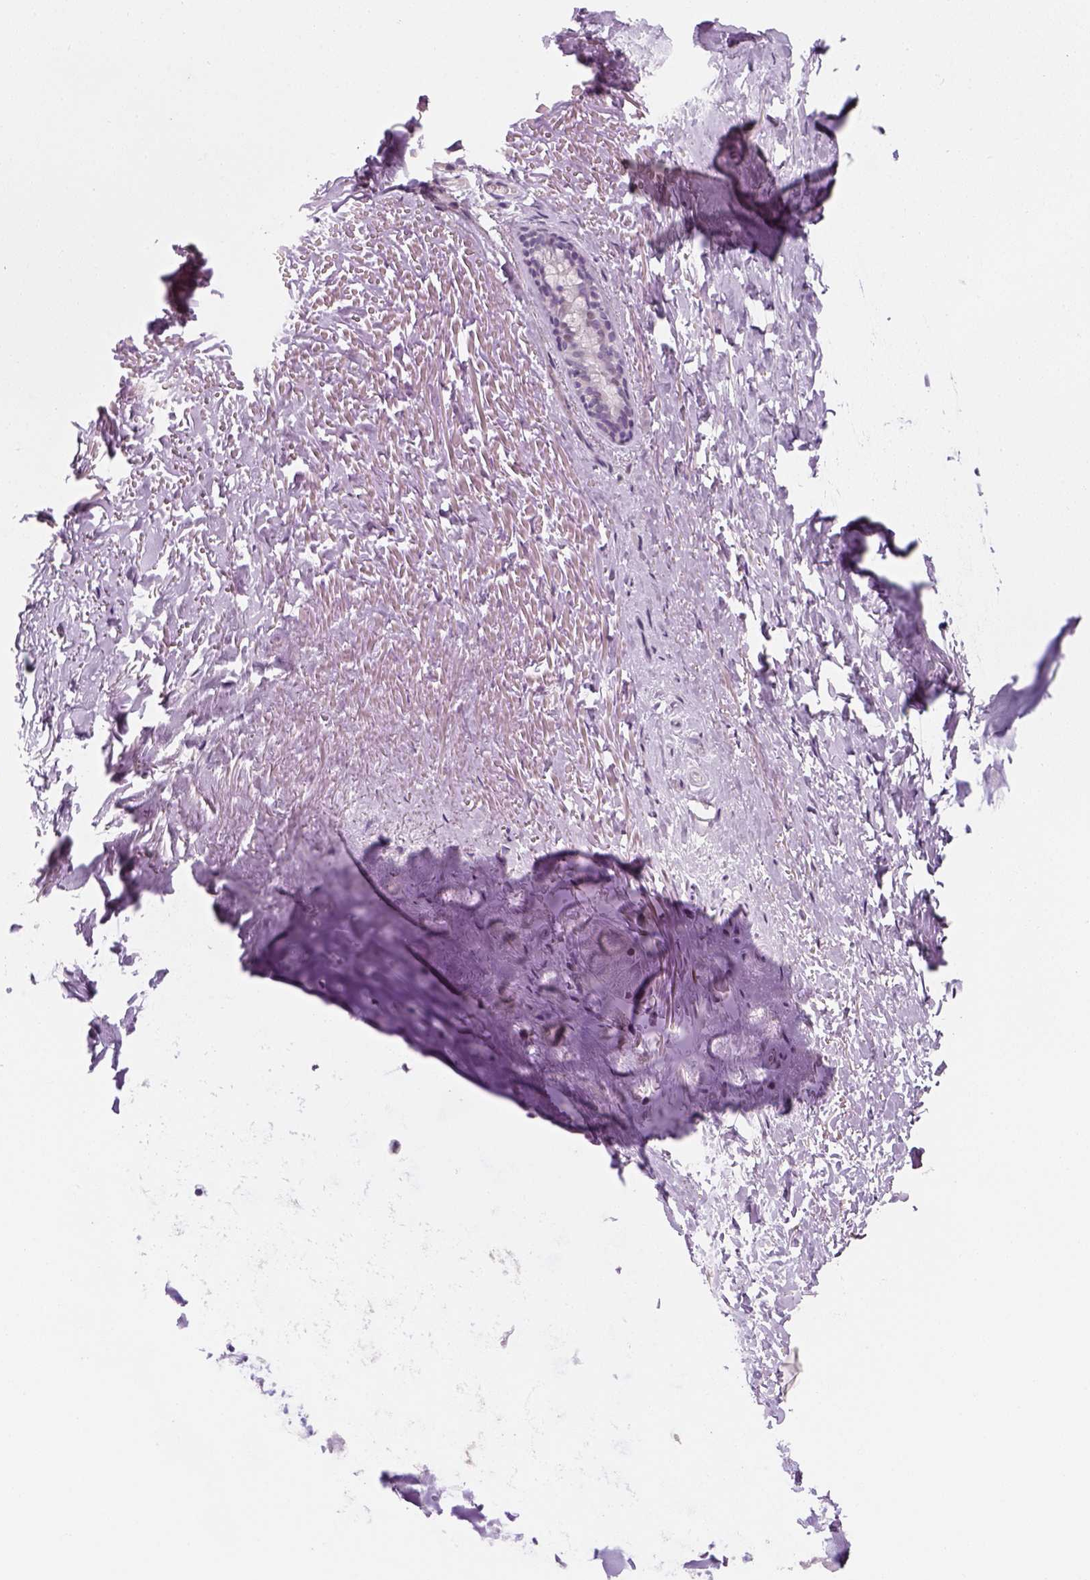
{"staining": {"intensity": "negative", "quantity": "none", "location": "none"}, "tissue": "soft tissue", "cell_type": "Chondrocytes", "image_type": "normal", "snomed": [{"axis": "morphology", "description": "Normal tissue, NOS"}, {"axis": "topography", "description": "Cartilage tissue"}, {"axis": "topography", "description": "Bronchus"}], "caption": "This is an immunohistochemistry (IHC) photomicrograph of unremarkable human soft tissue. There is no positivity in chondrocytes.", "gene": "TP53", "patient": {"sex": "female", "age": 79}}